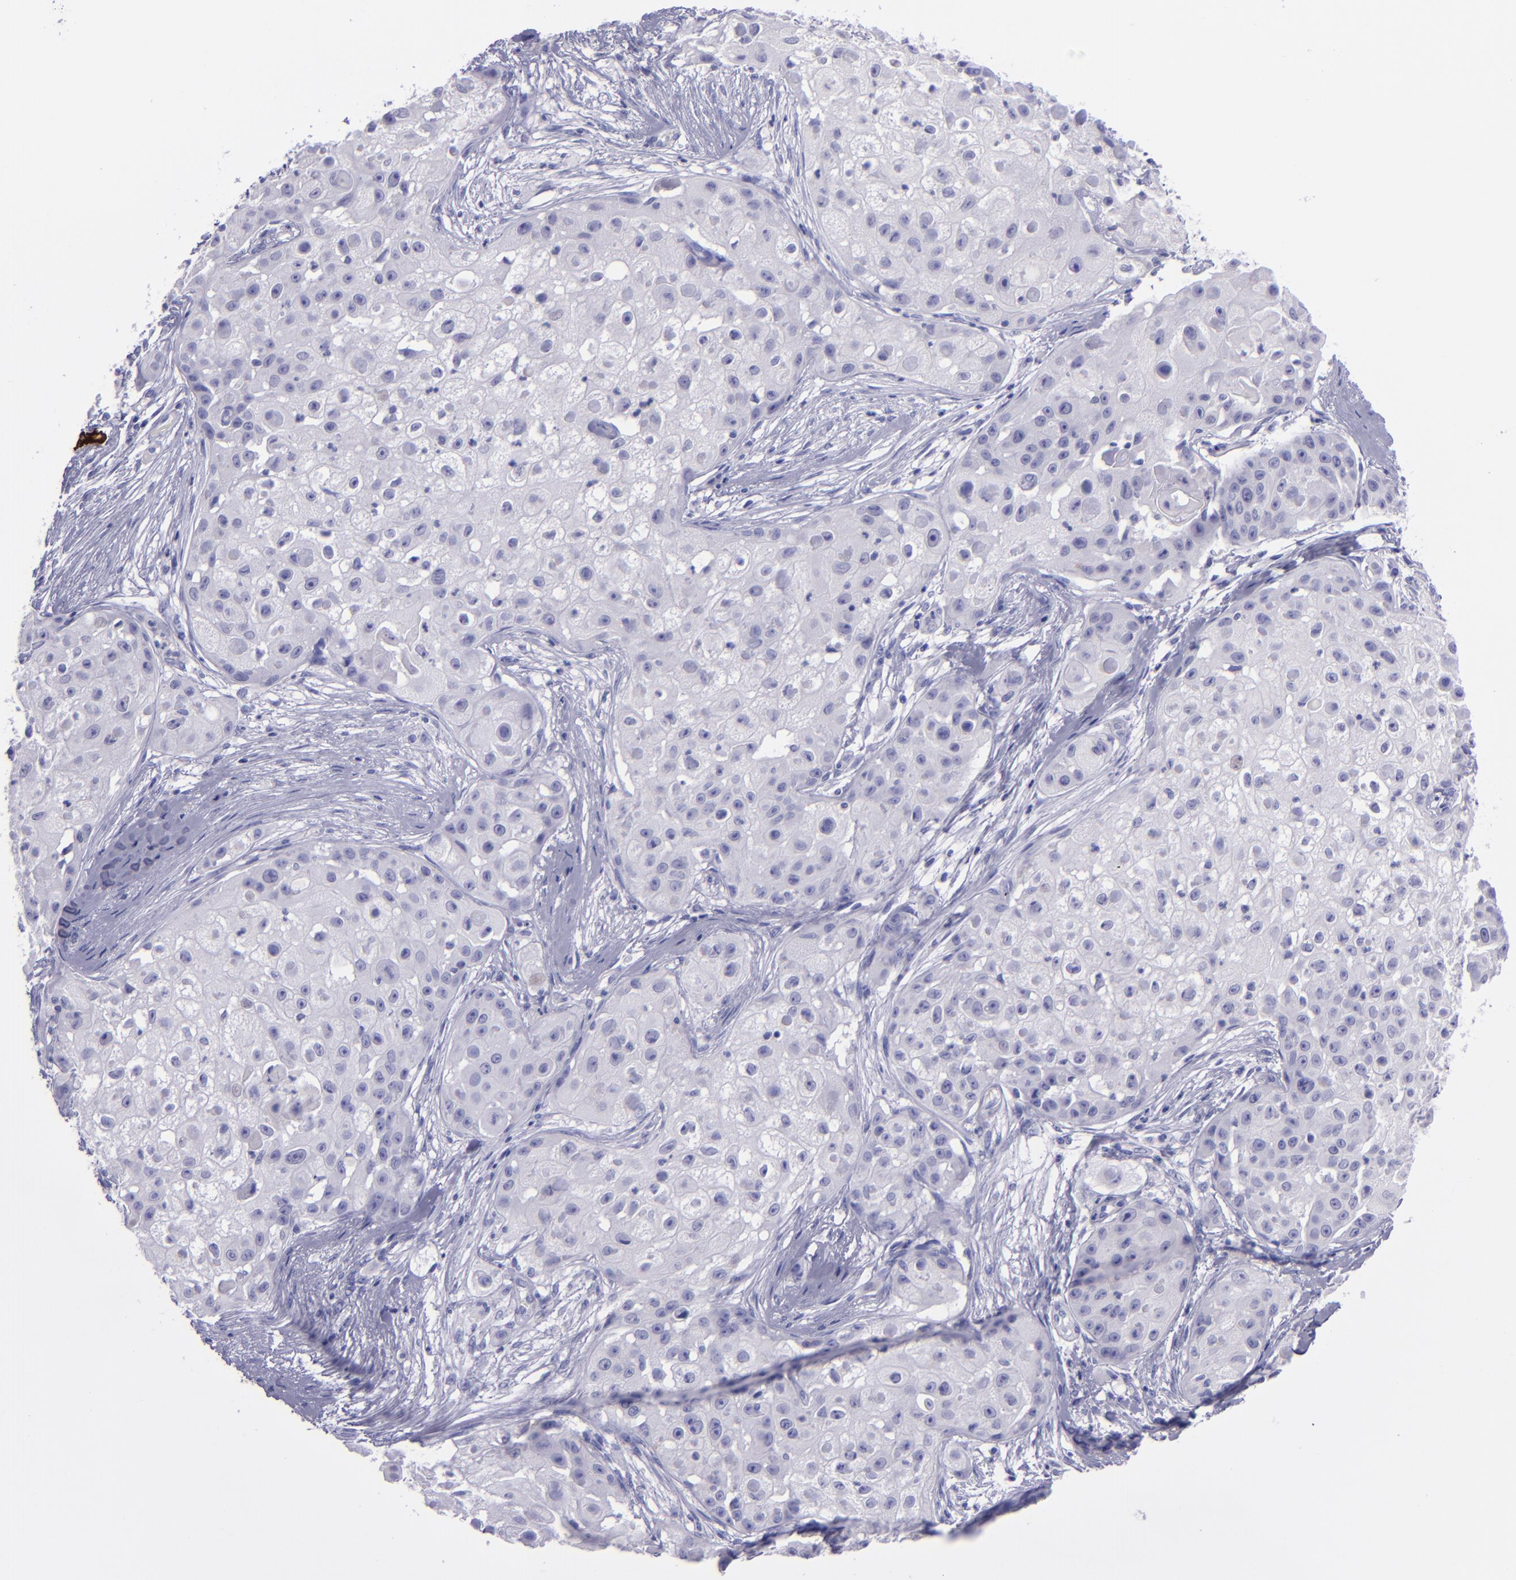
{"staining": {"intensity": "negative", "quantity": "none", "location": "none"}, "tissue": "skin cancer", "cell_type": "Tumor cells", "image_type": "cancer", "snomed": [{"axis": "morphology", "description": "Squamous cell carcinoma, NOS"}, {"axis": "topography", "description": "Skin"}], "caption": "Immunohistochemical staining of skin cancer (squamous cell carcinoma) displays no significant positivity in tumor cells. The staining was performed using DAB (3,3'-diaminobenzidine) to visualize the protein expression in brown, while the nuclei were stained in blue with hematoxylin (Magnification: 20x).", "gene": "TNNT3", "patient": {"sex": "female", "age": 57}}